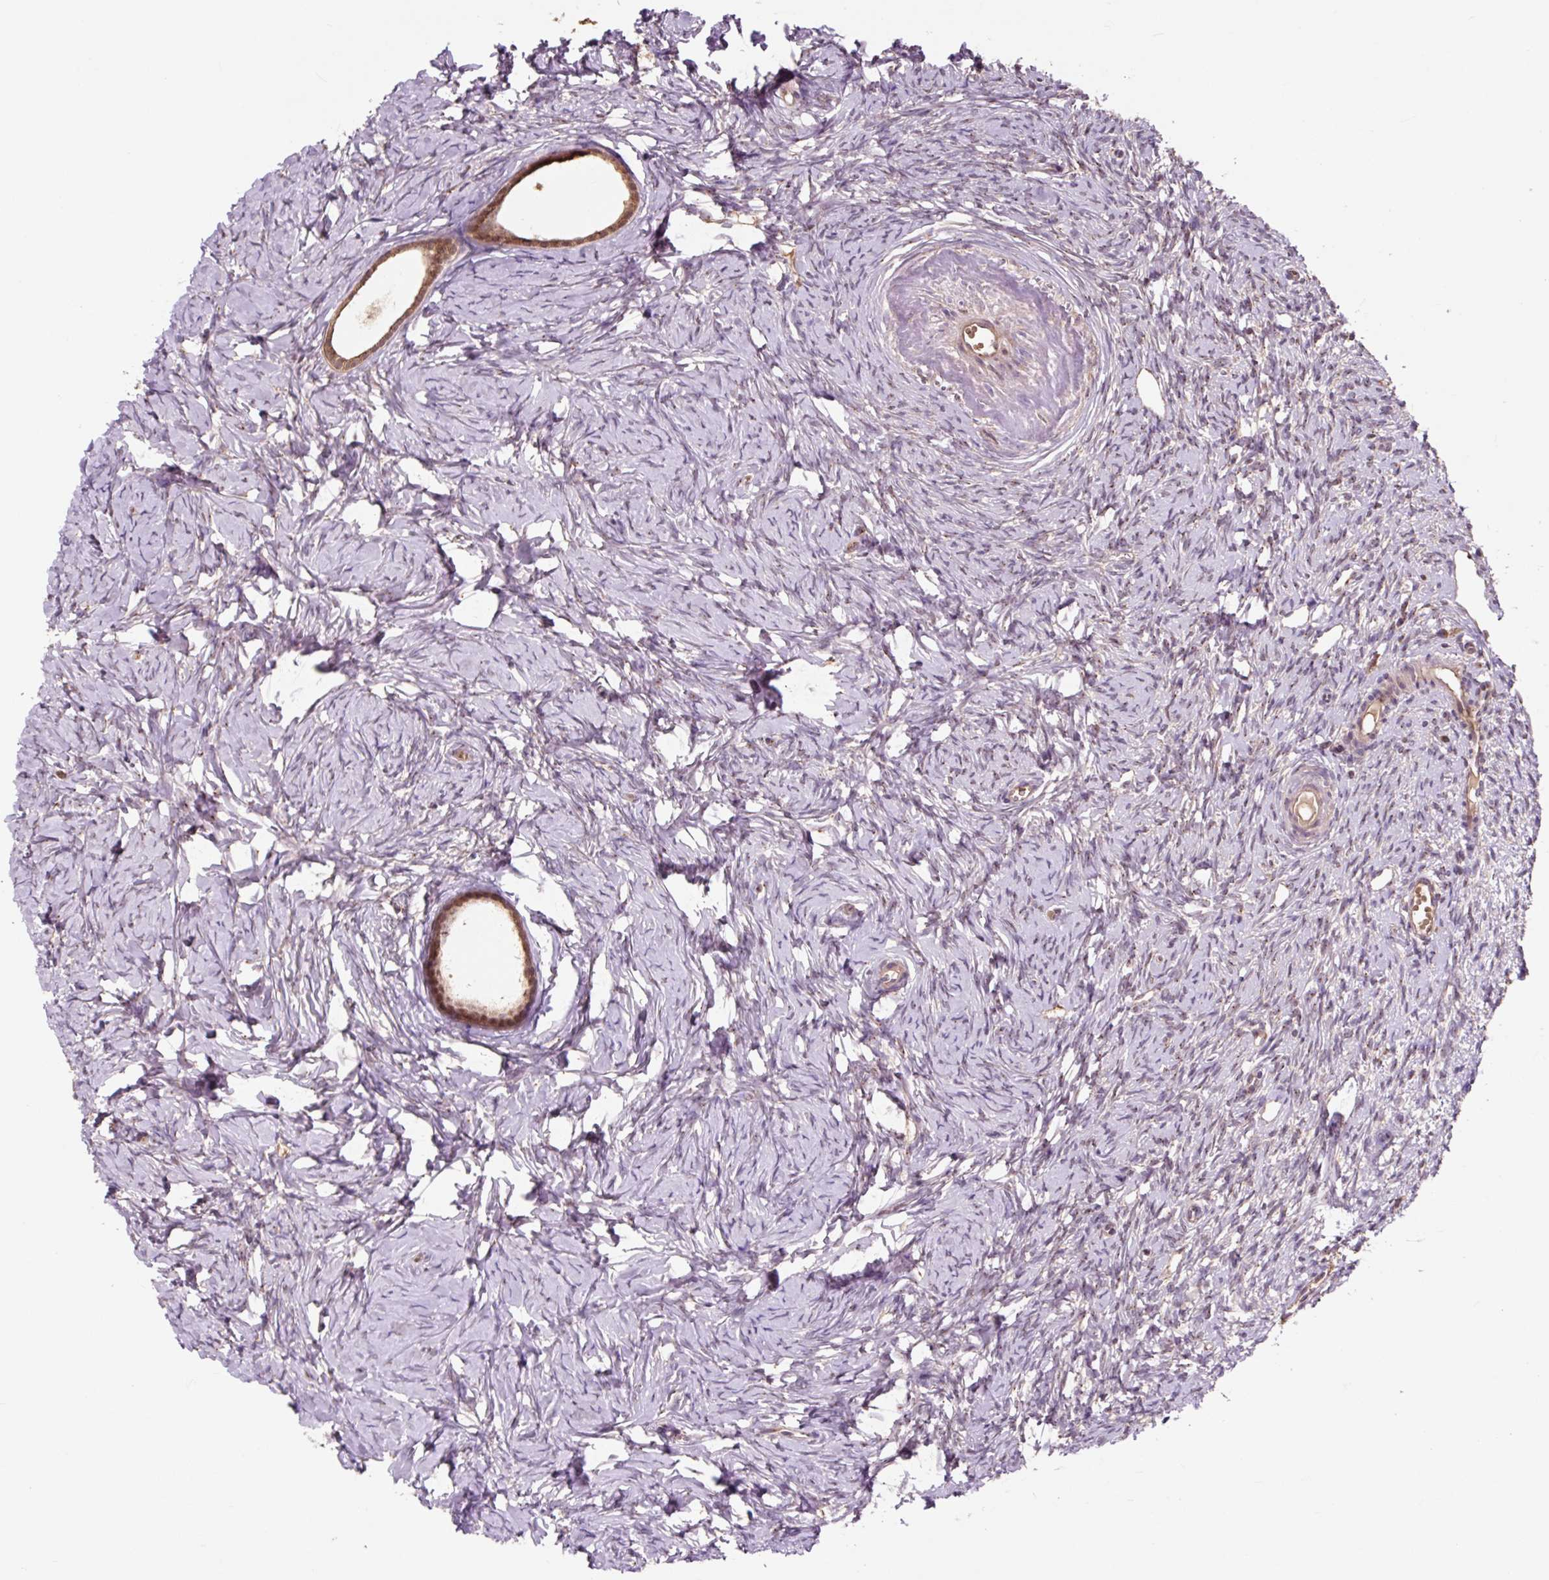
{"staining": {"intensity": "moderate", "quantity": ">75%", "location": "cytoplasmic/membranous"}, "tissue": "ovary", "cell_type": "Follicle cells", "image_type": "normal", "snomed": [{"axis": "morphology", "description": "Normal tissue, NOS"}, {"axis": "topography", "description": "Ovary"}], "caption": "Ovary stained for a protein exhibits moderate cytoplasmic/membranous positivity in follicle cells. The staining was performed using DAB to visualize the protein expression in brown, while the nuclei were stained in blue with hematoxylin (Magnification: 20x).", "gene": "MMS19", "patient": {"sex": "female", "age": 51}}